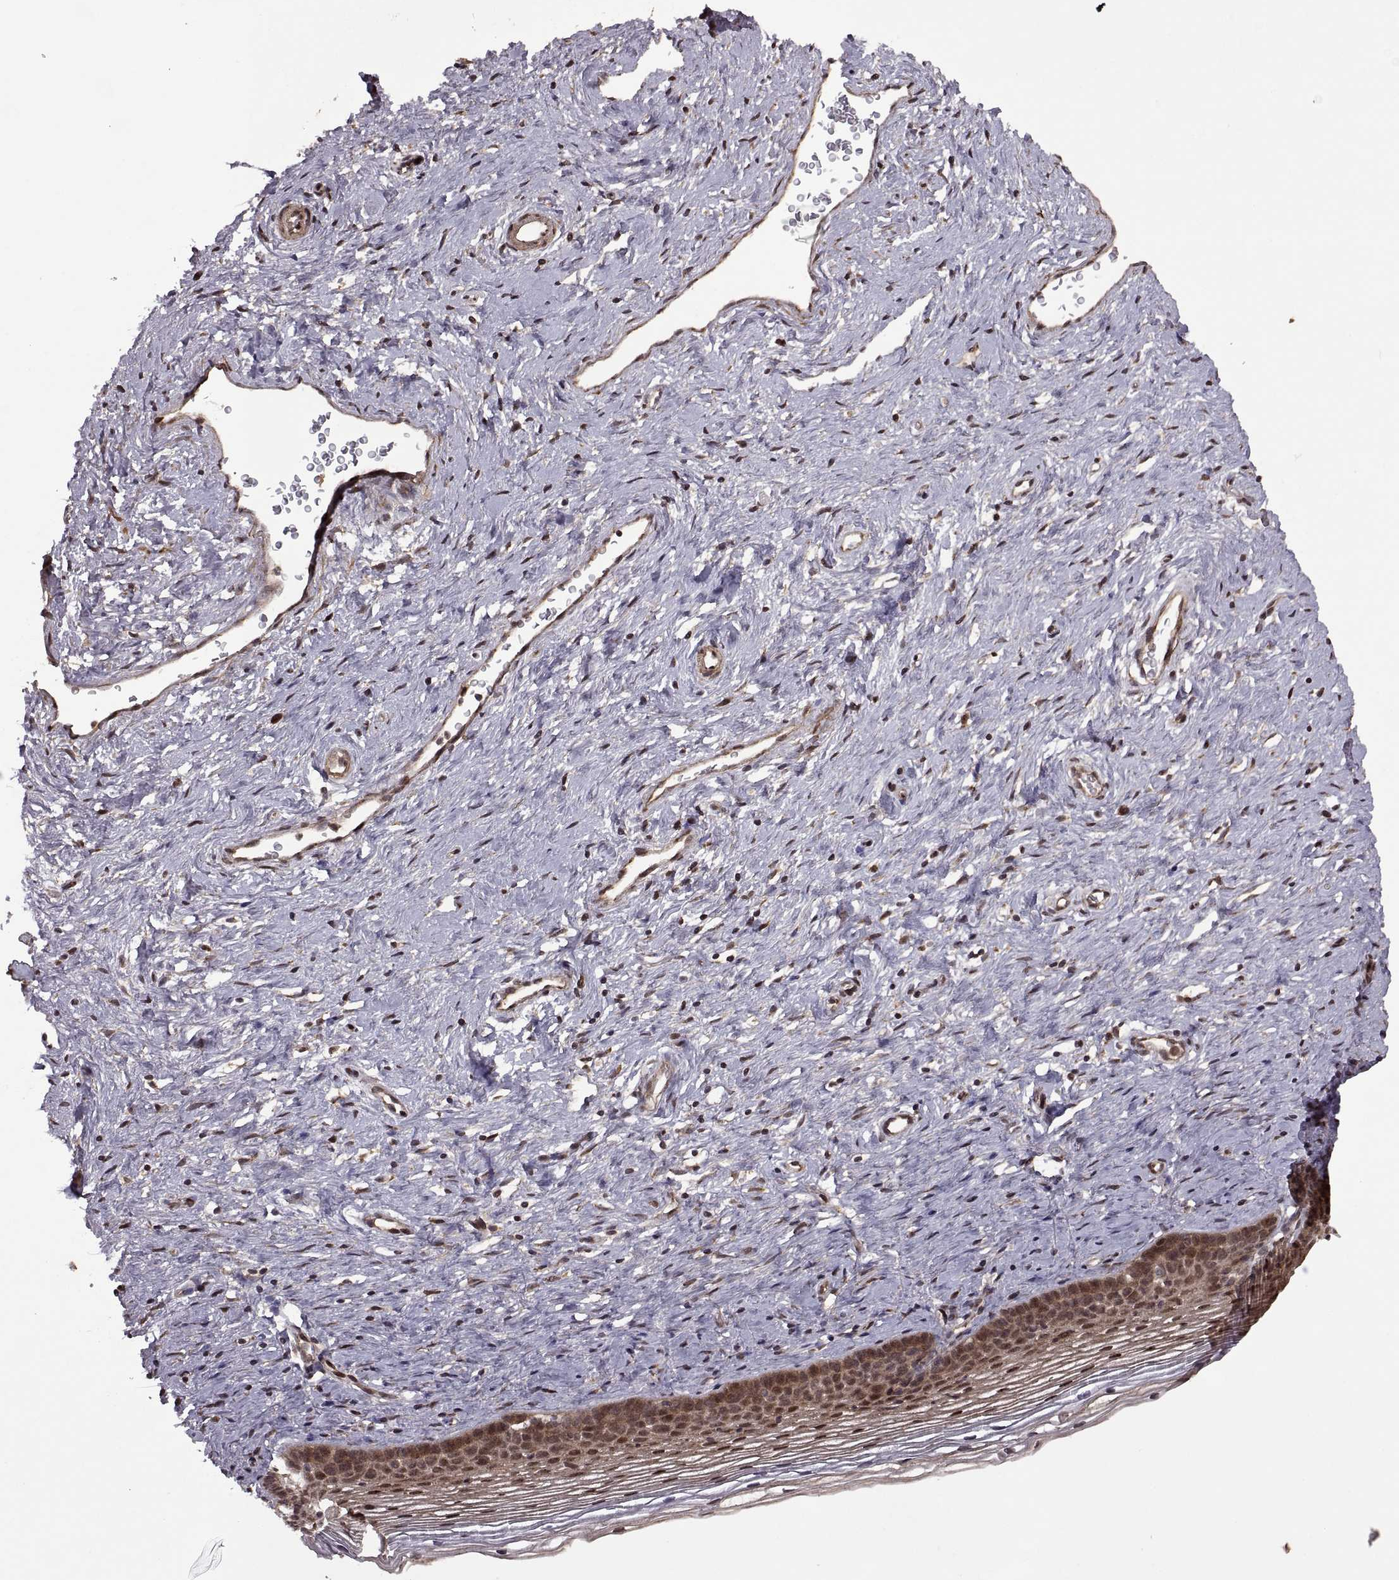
{"staining": {"intensity": "strong", "quantity": ">75%", "location": "cytoplasmic/membranous,nuclear"}, "tissue": "cervix", "cell_type": "Glandular cells", "image_type": "normal", "snomed": [{"axis": "morphology", "description": "Normal tissue, NOS"}, {"axis": "topography", "description": "Cervix"}], "caption": "Benign cervix exhibits strong cytoplasmic/membranous,nuclear staining in approximately >75% of glandular cells, visualized by immunohistochemistry.", "gene": "PTOV1", "patient": {"sex": "female", "age": 39}}